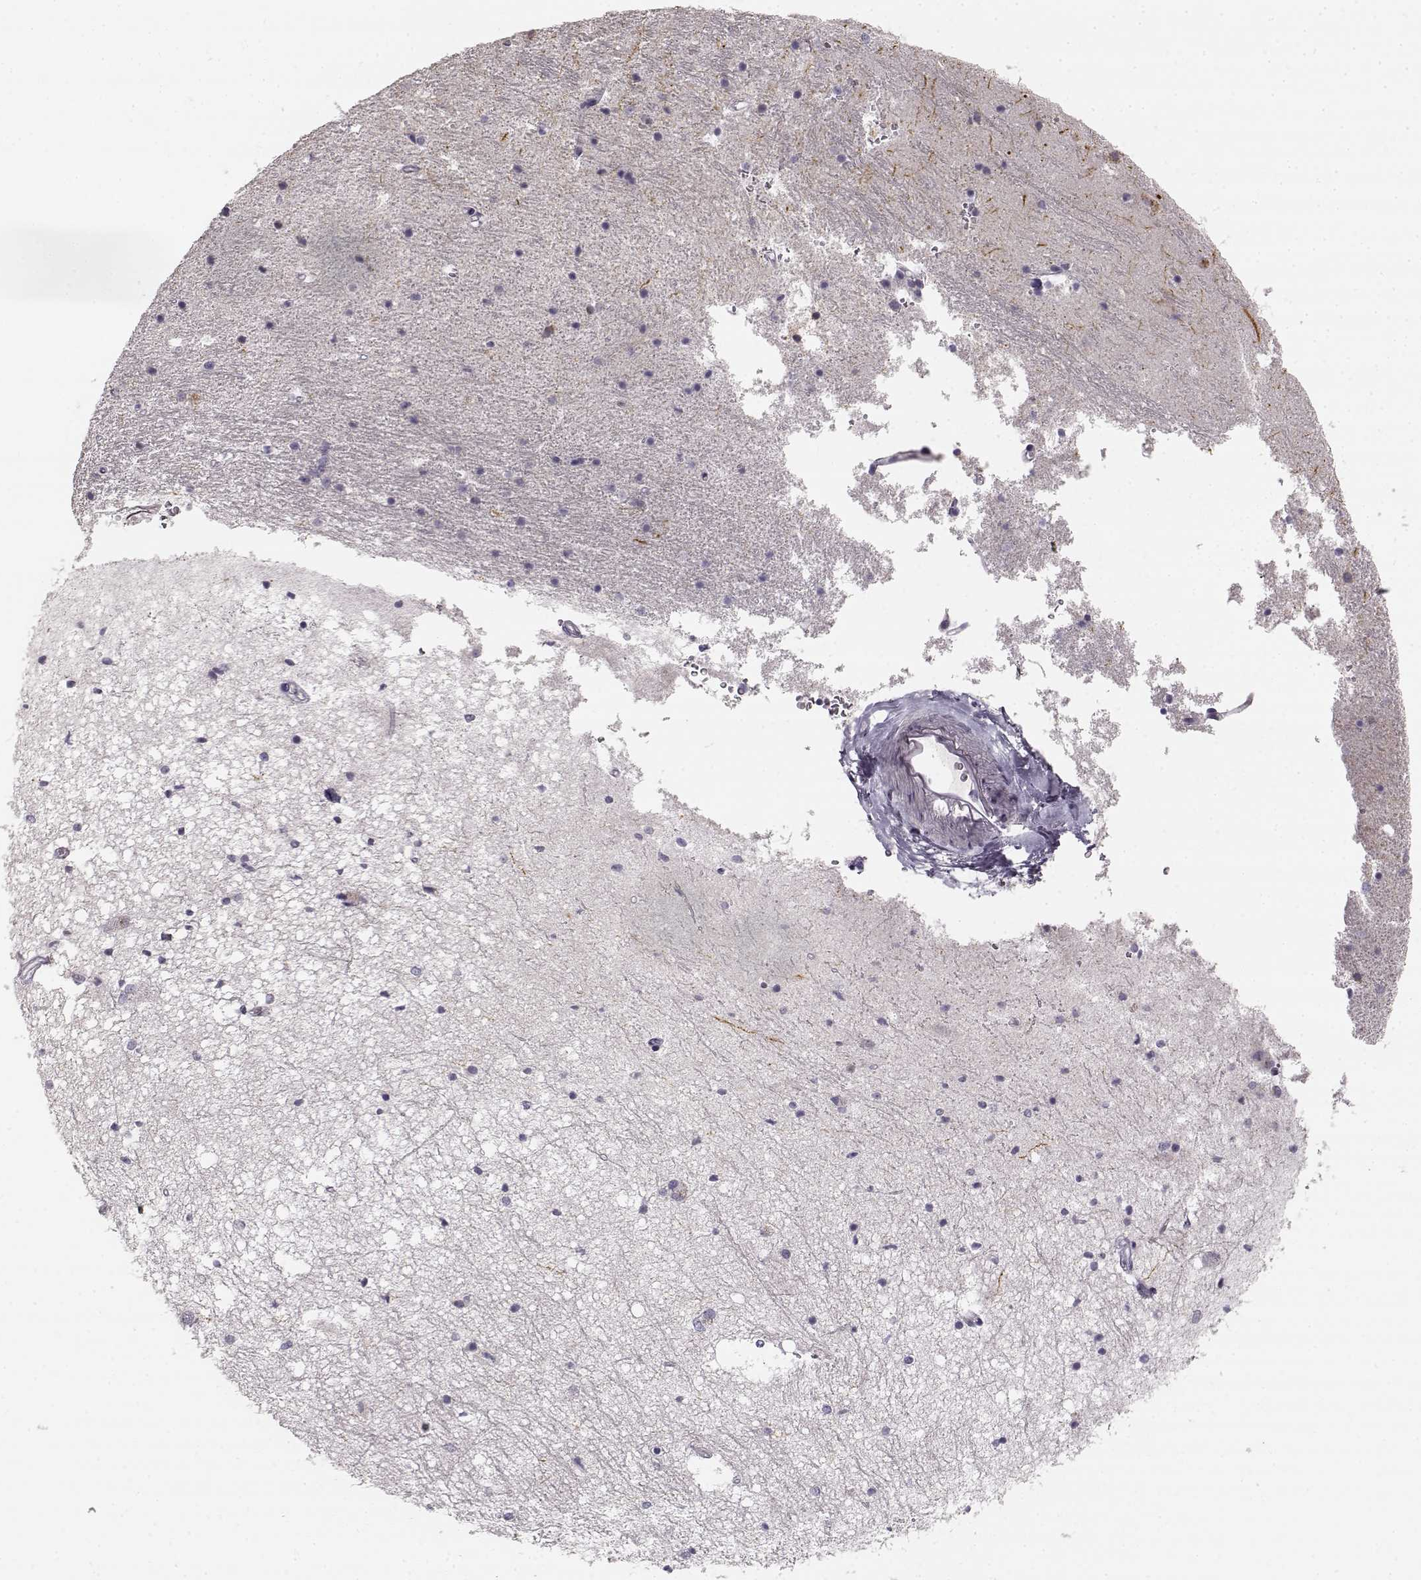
{"staining": {"intensity": "negative", "quantity": "none", "location": "none"}, "tissue": "hippocampus", "cell_type": "Glial cells", "image_type": "normal", "snomed": [{"axis": "morphology", "description": "Normal tissue, NOS"}, {"axis": "topography", "description": "Hippocampus"}], "caption": "Unremarkable hippocampus was stained to show a protein in brown. There is no significant positivity in glial cells. (Stains: DAB (3,3'-diaminobenzidine) IHC with hematoxylin counter stain, Microscopy: brightfield microscopy at high magnification).", "gene": "KIAA0319", "patient": {"sex": "male", "age": 44}}